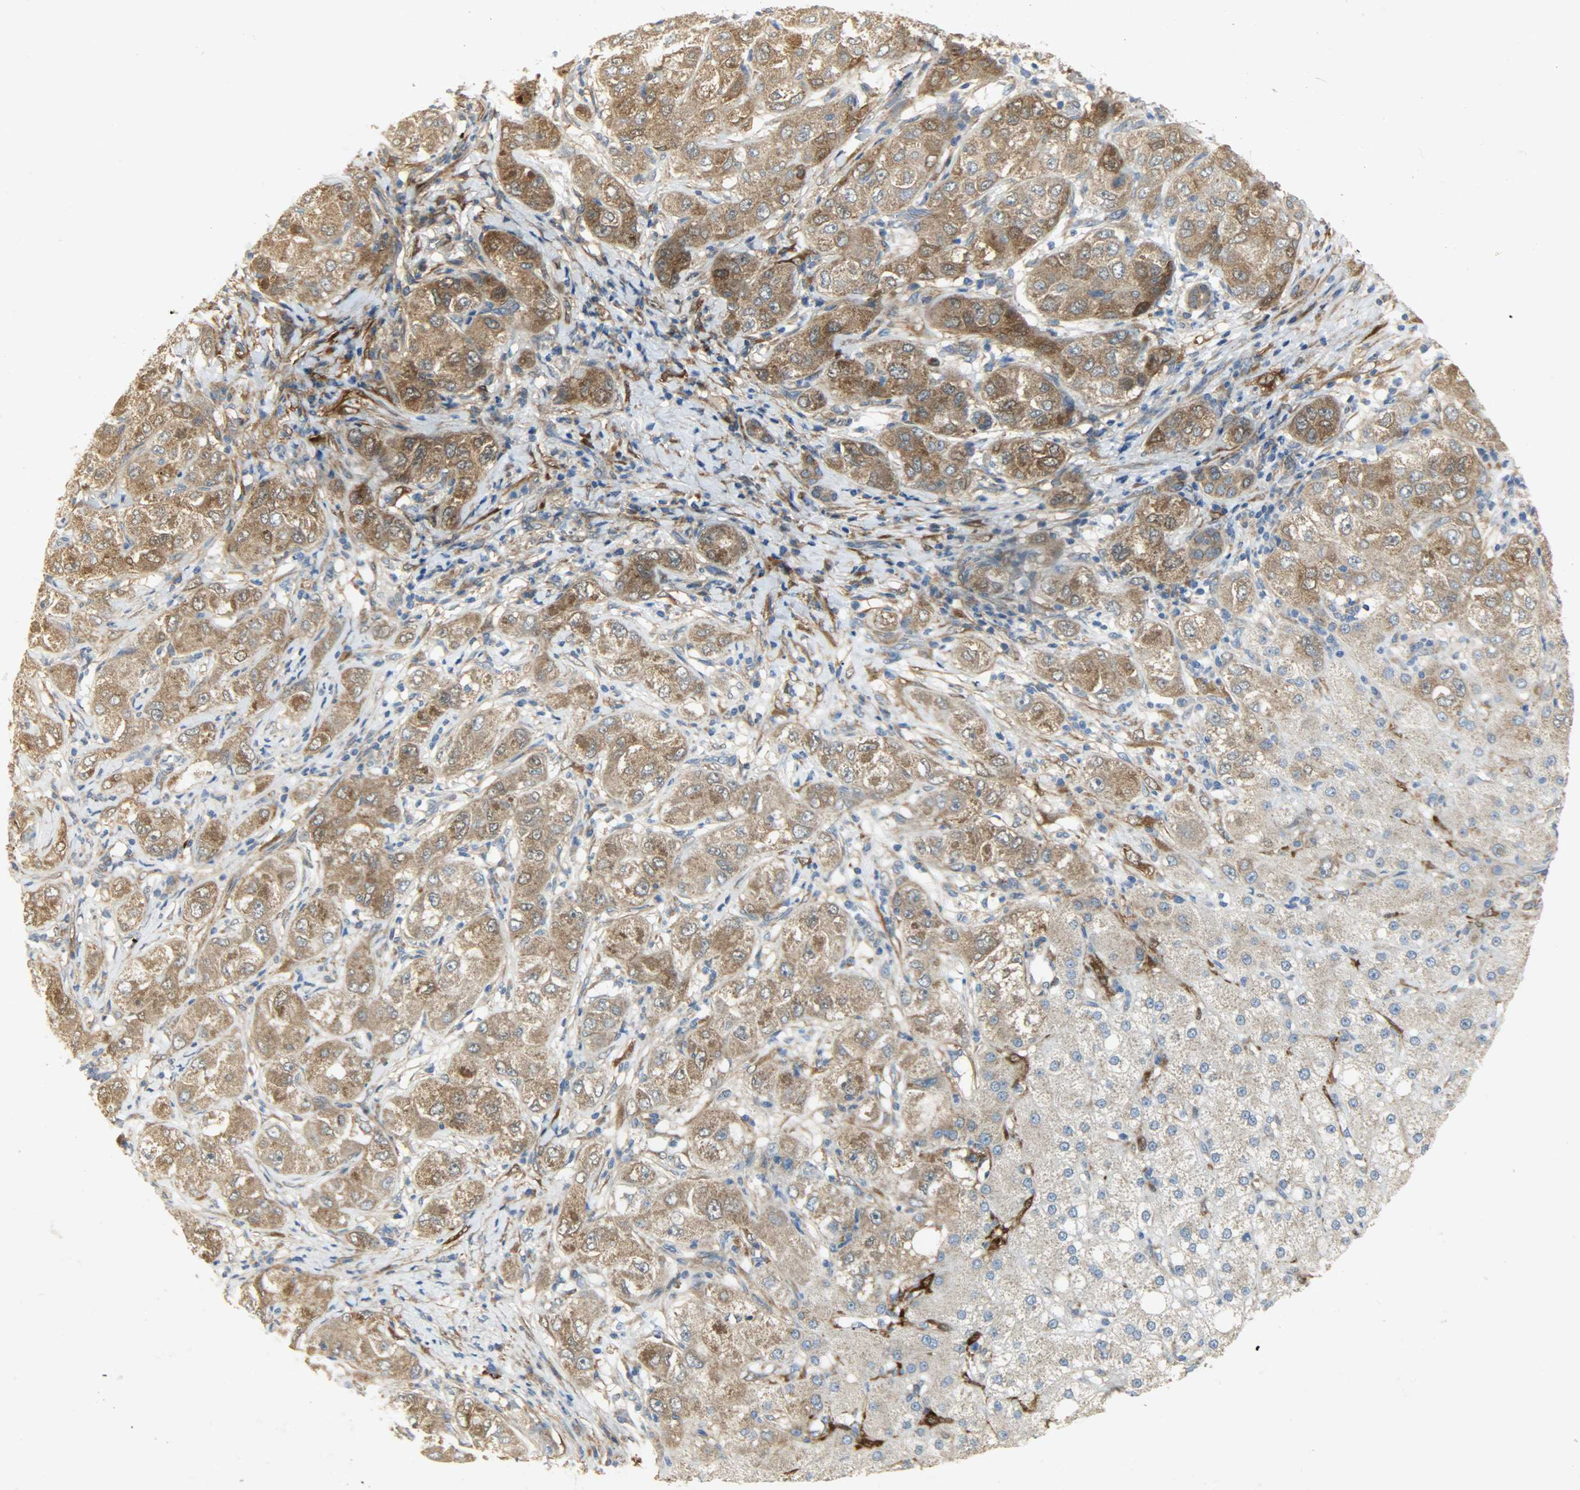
{"staining": {"intensity": "strong", "quantity": ">75%", "location": "cytoplasmic/membranous"}, "tissue": "liver cancer", "cell_type": "Tumor cells", "image_type": "cancer", "snomed": [{"axis": "morphology", "description": "Carcinoma, Hepatocellular, NOS"}, {"axis": "topography", "description": "Liver"}], "caption": "A photomicrograph showing strong cytoplasmic/membranous positivity in about >75% of tumor cells in liver hepatocellular carcinoma, as visualized by brown immunohistochemical staining.", "gene": "C1orf198", "patient": {"sex": "male", "age": 80}}